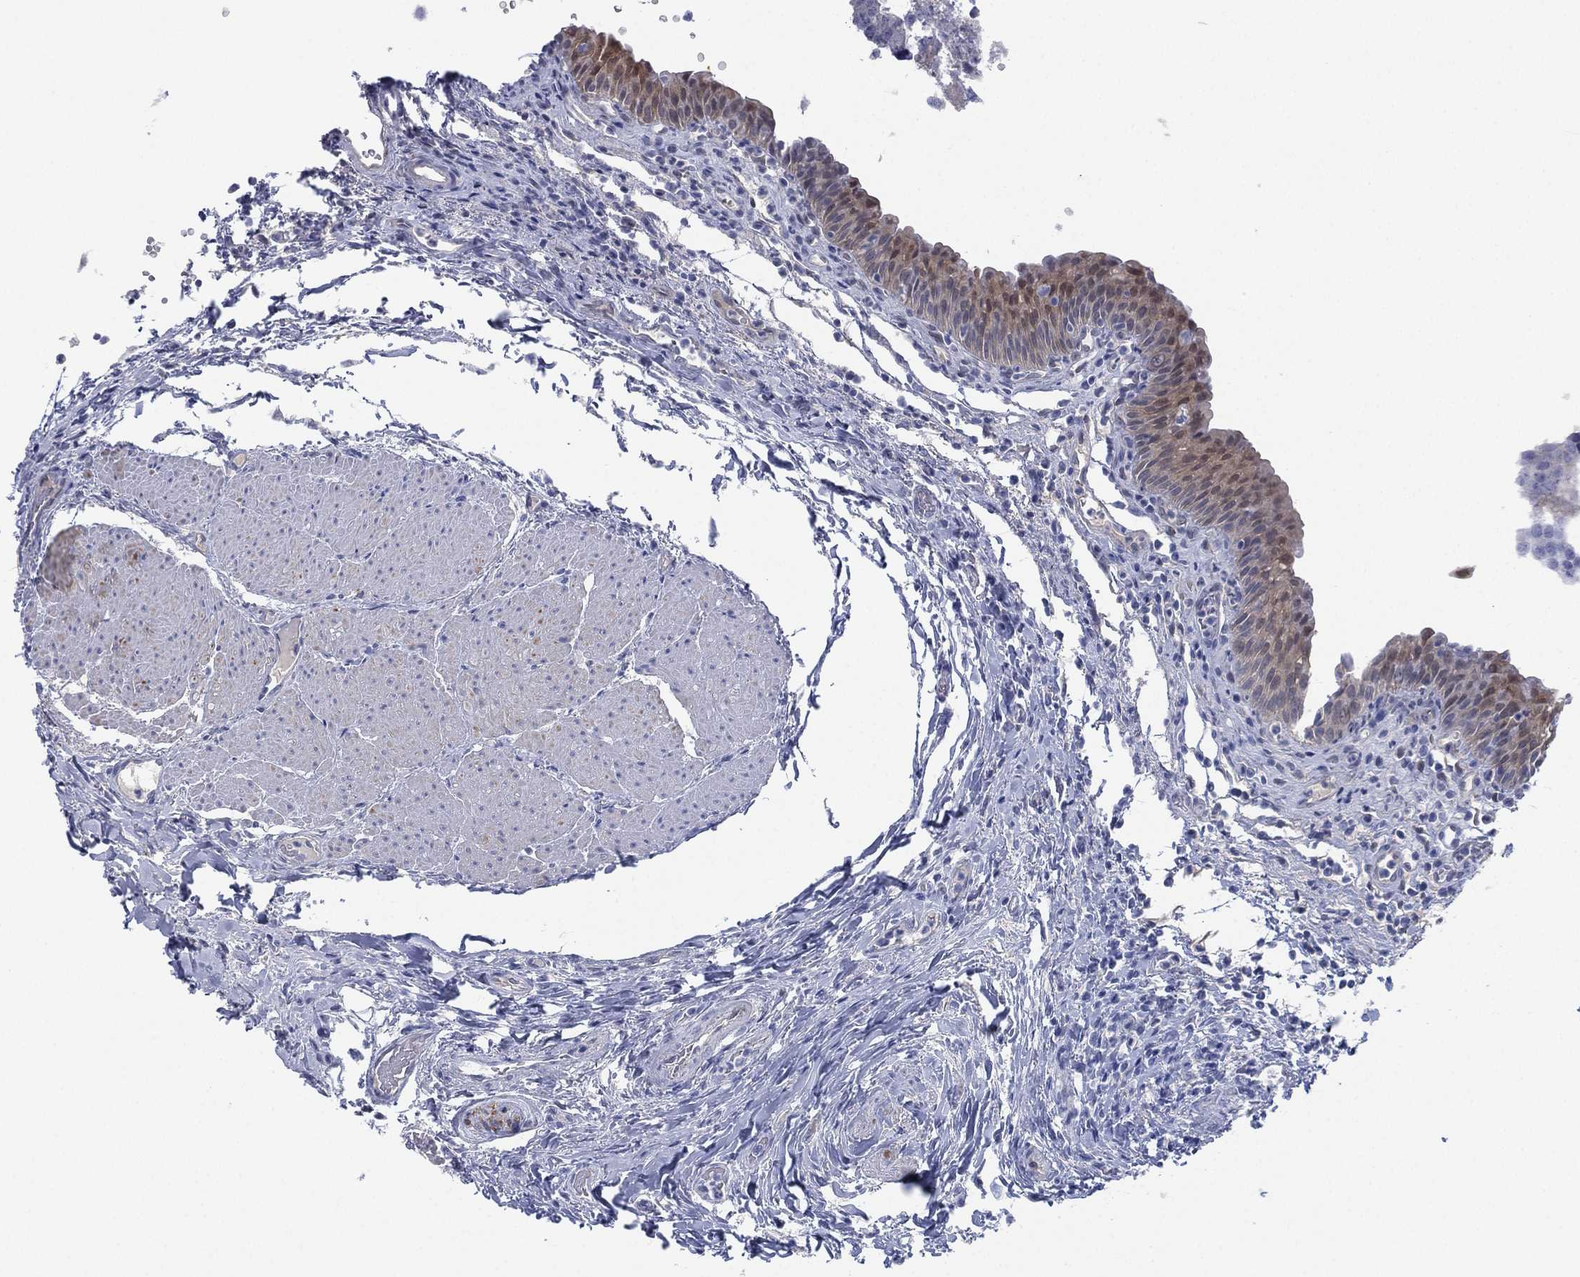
{"staining": {"intensity": "weak", "quantity": "25%-75%", "location": "cytoplasmic/membranous,nuclear"}, "tissue": "urinary bladder", "cell_type": "Urothelial cells", "image_type": "normal", "snomed": [{"axis": "morphology", "description": "Normal tissue, NOS"}, {"axis": "topography", "description": "Urinary bladder"}], "caption": "Immunohistochemical staining of benign urinary bladder exhibits 25%-75% levels of weak cytoplasmic/membranous,nuclear protein expression in approximately 25%-75% of urothelial cells. (DAB IHC, brown staining for protein, blue staining for nuclei).", "gene": "DDAH1", "patient": {"sex": "male", "age": 66}}